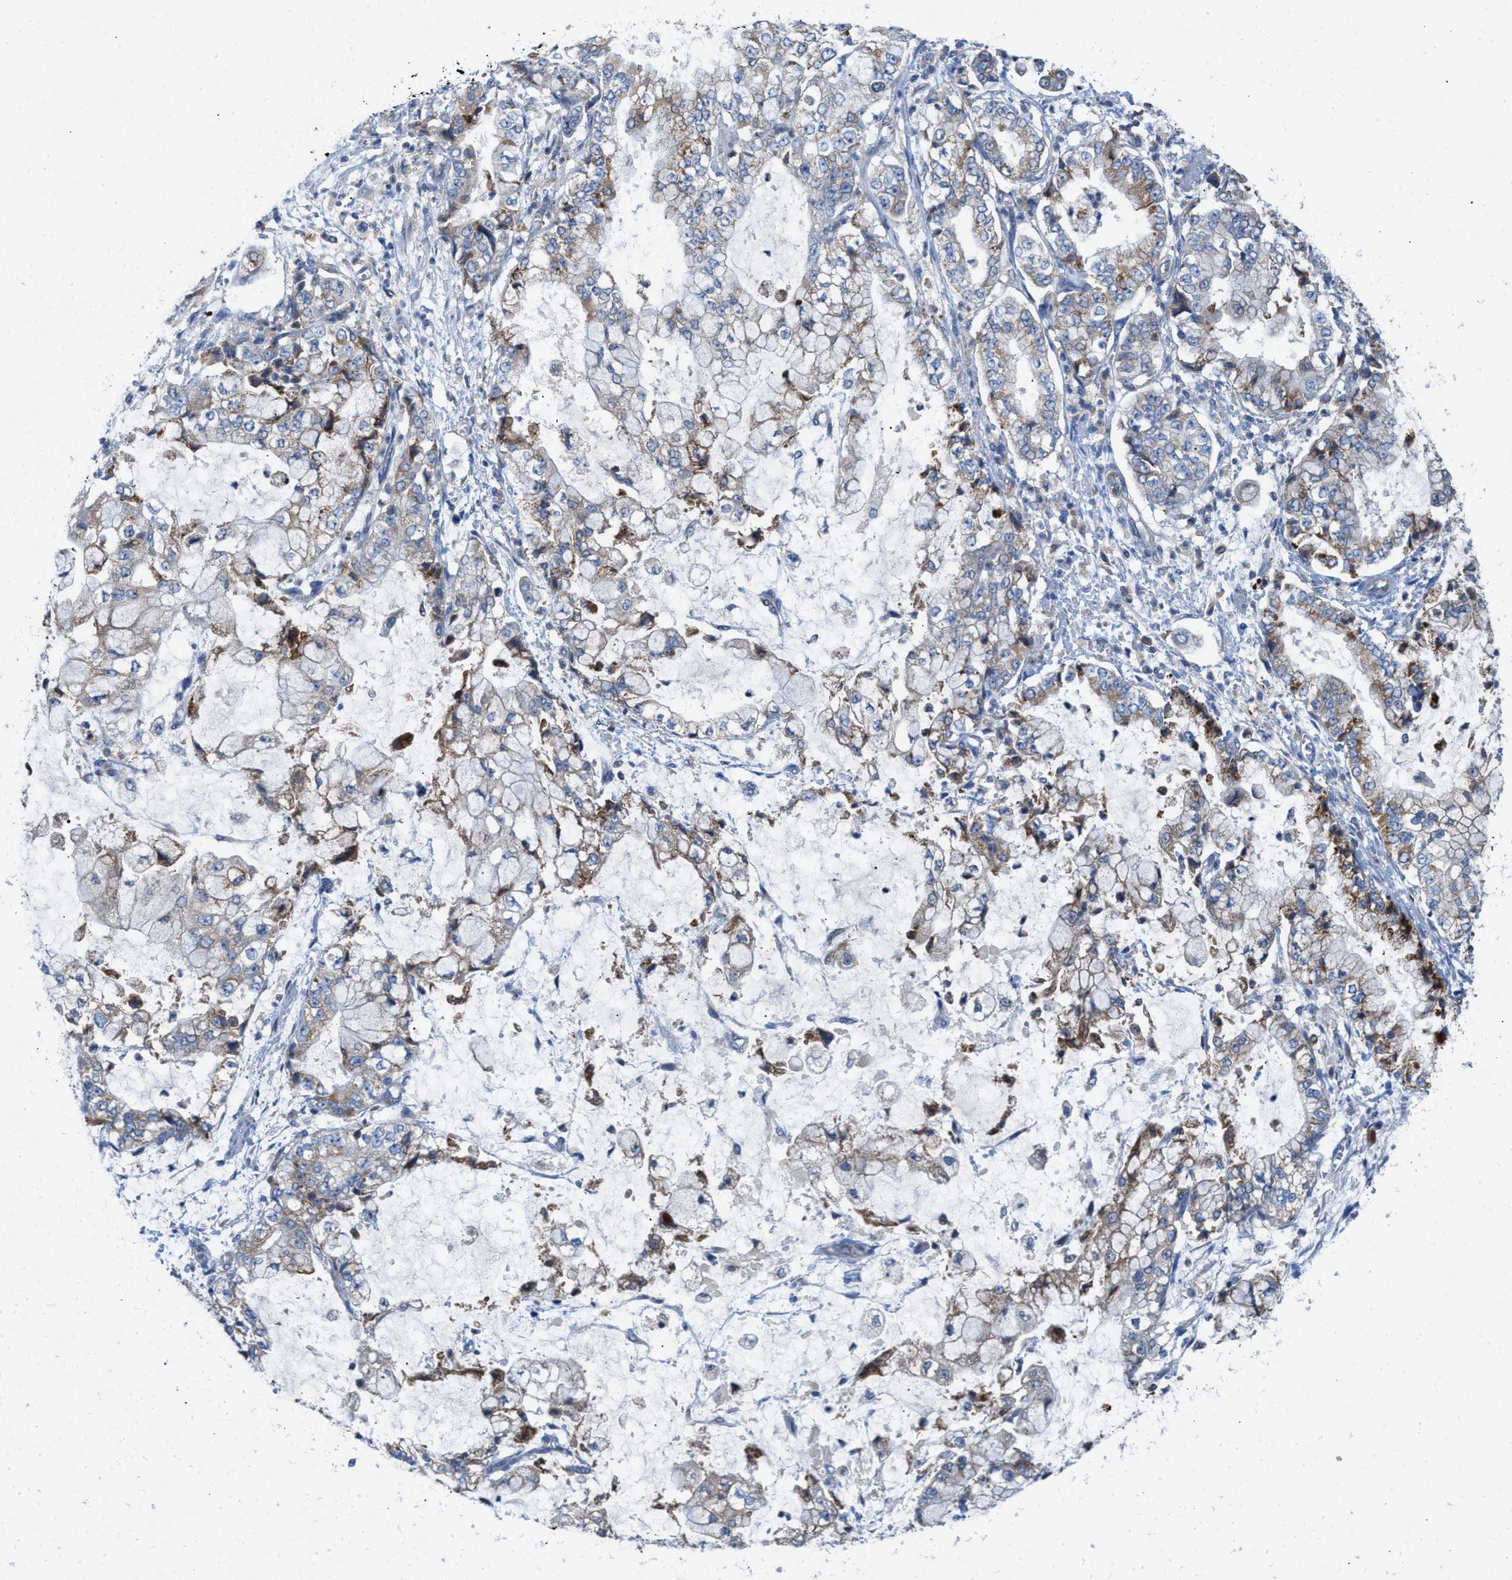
{"staining": {"intensity": "moderate", "quantity": "25%-75%", "location": "cytoplasmic/membranous"}, "tissue": "stomach cancer", "cell_type": "Tumor cells", "image_type": "cancer", "snomed": [{"axis": "morphology", "description": "Adenocarcinoma, NOS"}, {"axis": "topography", "description": "Stomach"}], "caption": "Stomach cancer stained for a protein exhibits moderate cytoplasmic/membranous positivity in tumor cells.", "gene": "DYNC2I1", "patient": {"sex": "male", "age": 76}}